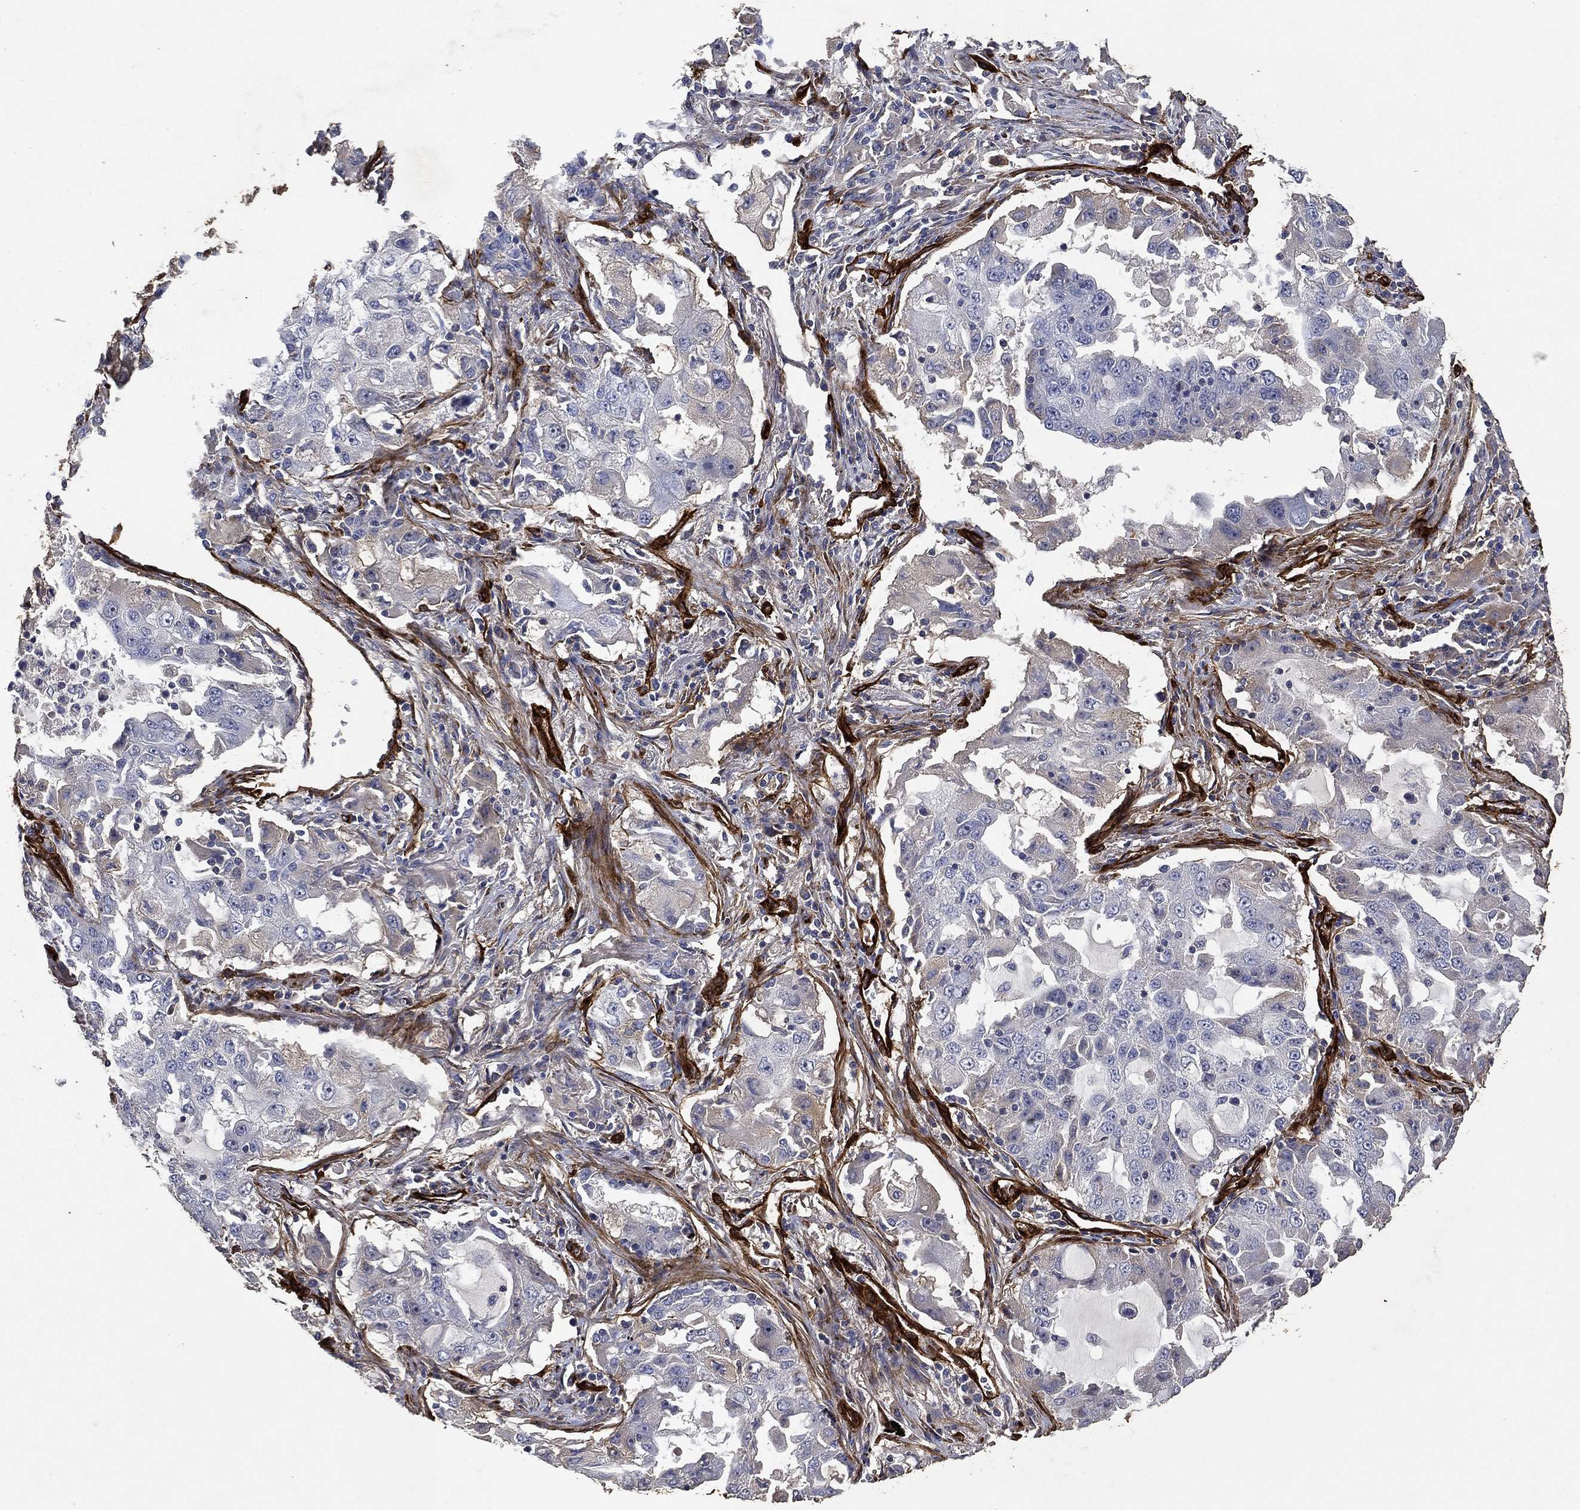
{"staining": {"intensity": "negative", "quantity": "none", "location": "none"}, "tissue": "lung cancer", "cell_type": "Tumor cells", "image_type": "cancer", "snomed": [{"axis": "morphology", "description": "Adenocarcinoma, NOS"}, {"axis": "topography", "description": "Lung"}], "caption": "There is no significant expression in tumor cells of lung cancer (adenocarcinoma). (Stains: DAB (3,3'-diaminobenzidine) immunohistochemistry with hematoxylin counter stain, Microscopy: brightfield microscopy at high magnification).", "gene": "COL4A2", "patient": {"sex": "female", "age": 61}}